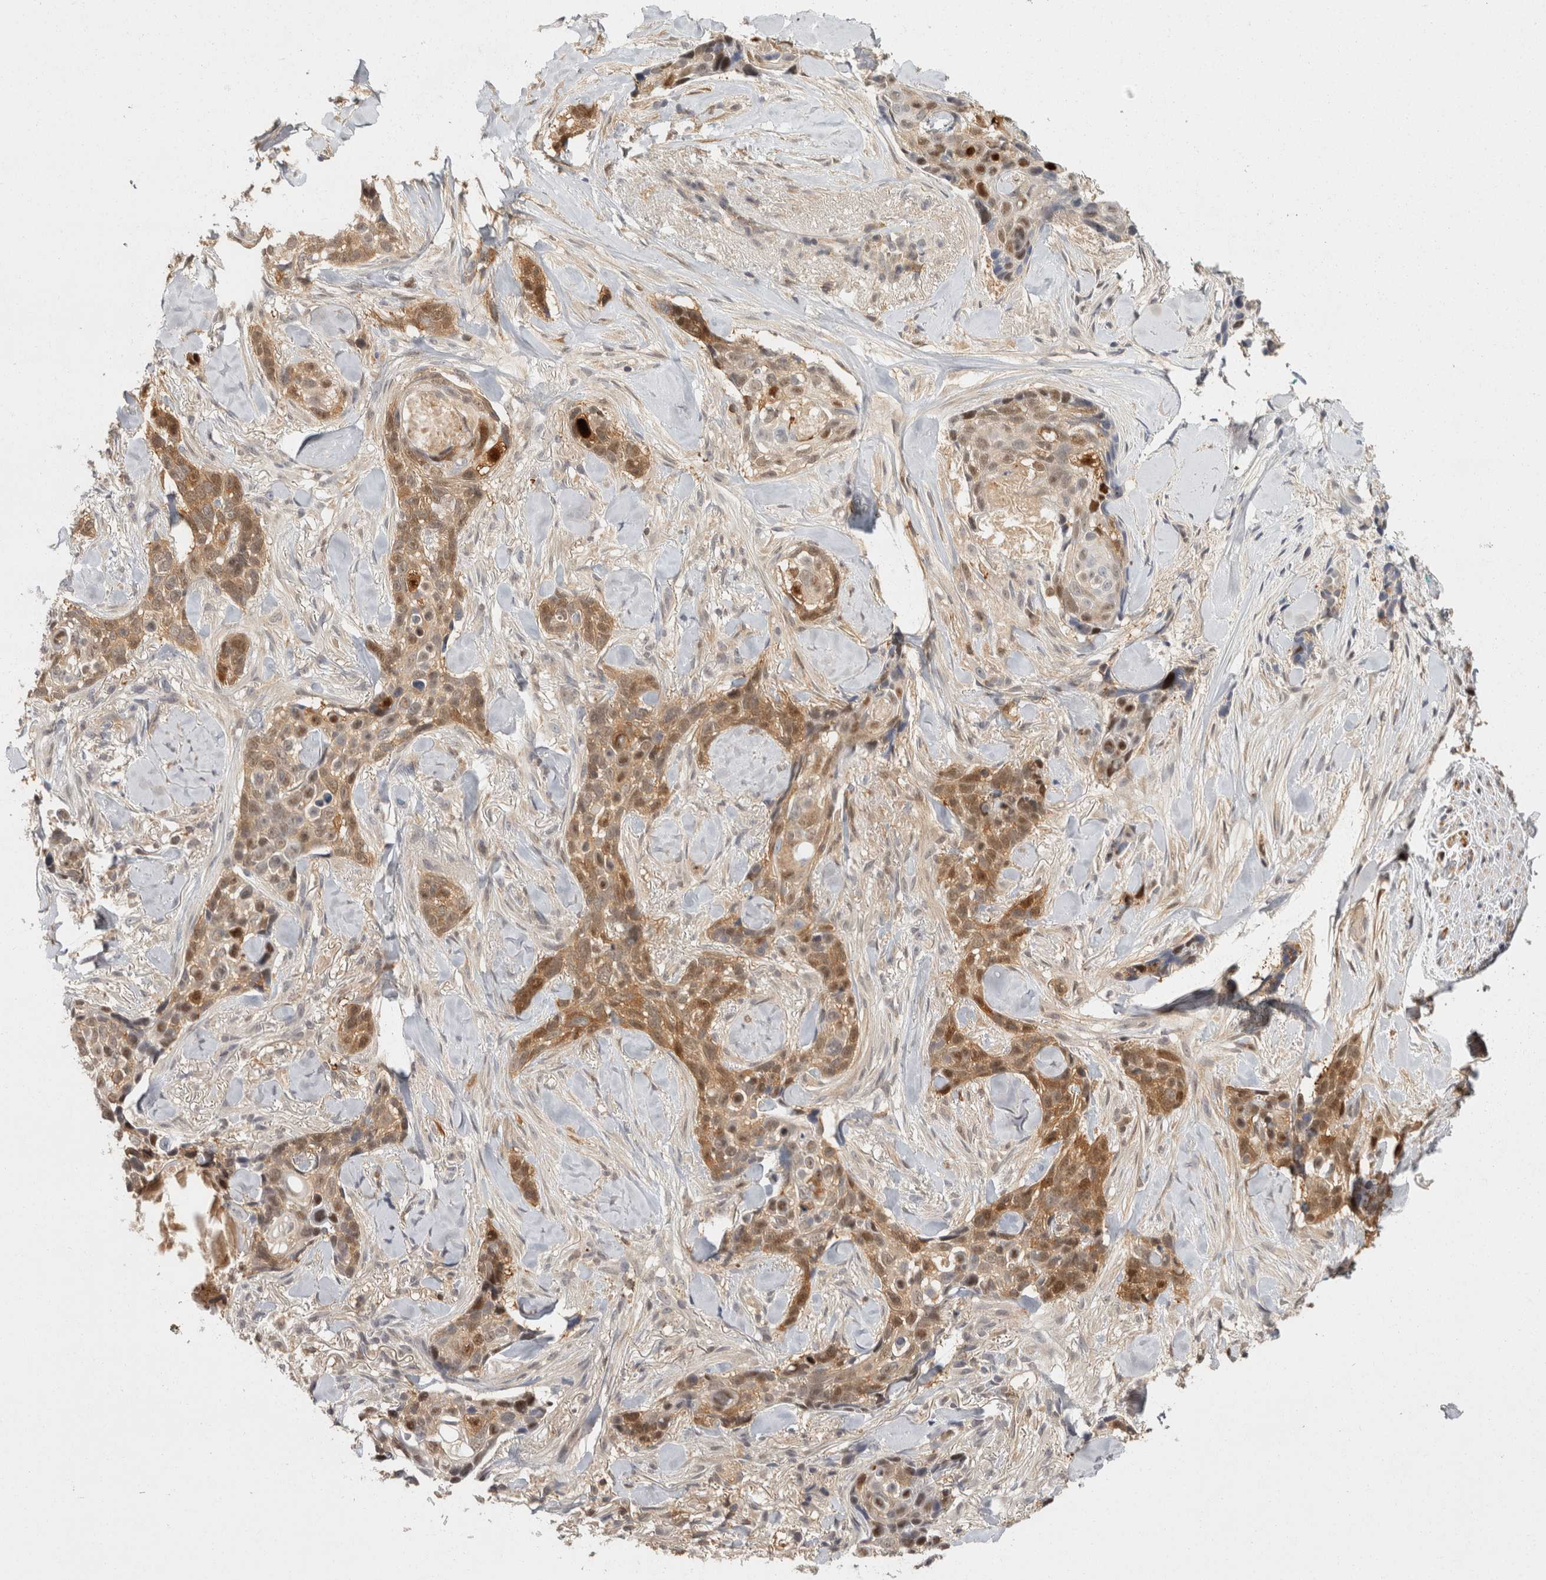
{"staining": {"intensity": "moderate", "quantity": ">75%", "location": "cytoplasmic/membranous"}, "tissue": "skin cancer", "cell_type": "Tumor cells", "image_type": "cancer", "snomed": [{"axis": "morphology", "description": "Basal cell carcinoma"}, {"axis": "topography", "description": "Skin"}], "caption": "Protein expression analysis of basal cell carcinoma (skin) shows moderate cytoplasmic/membranous staining in about >75% of tumor cells. The protein of interest is shown in brown color, while the nuclei are stained blue.", "gene": "ACAT2", "patient": {"sex": "female", "age": 82}}